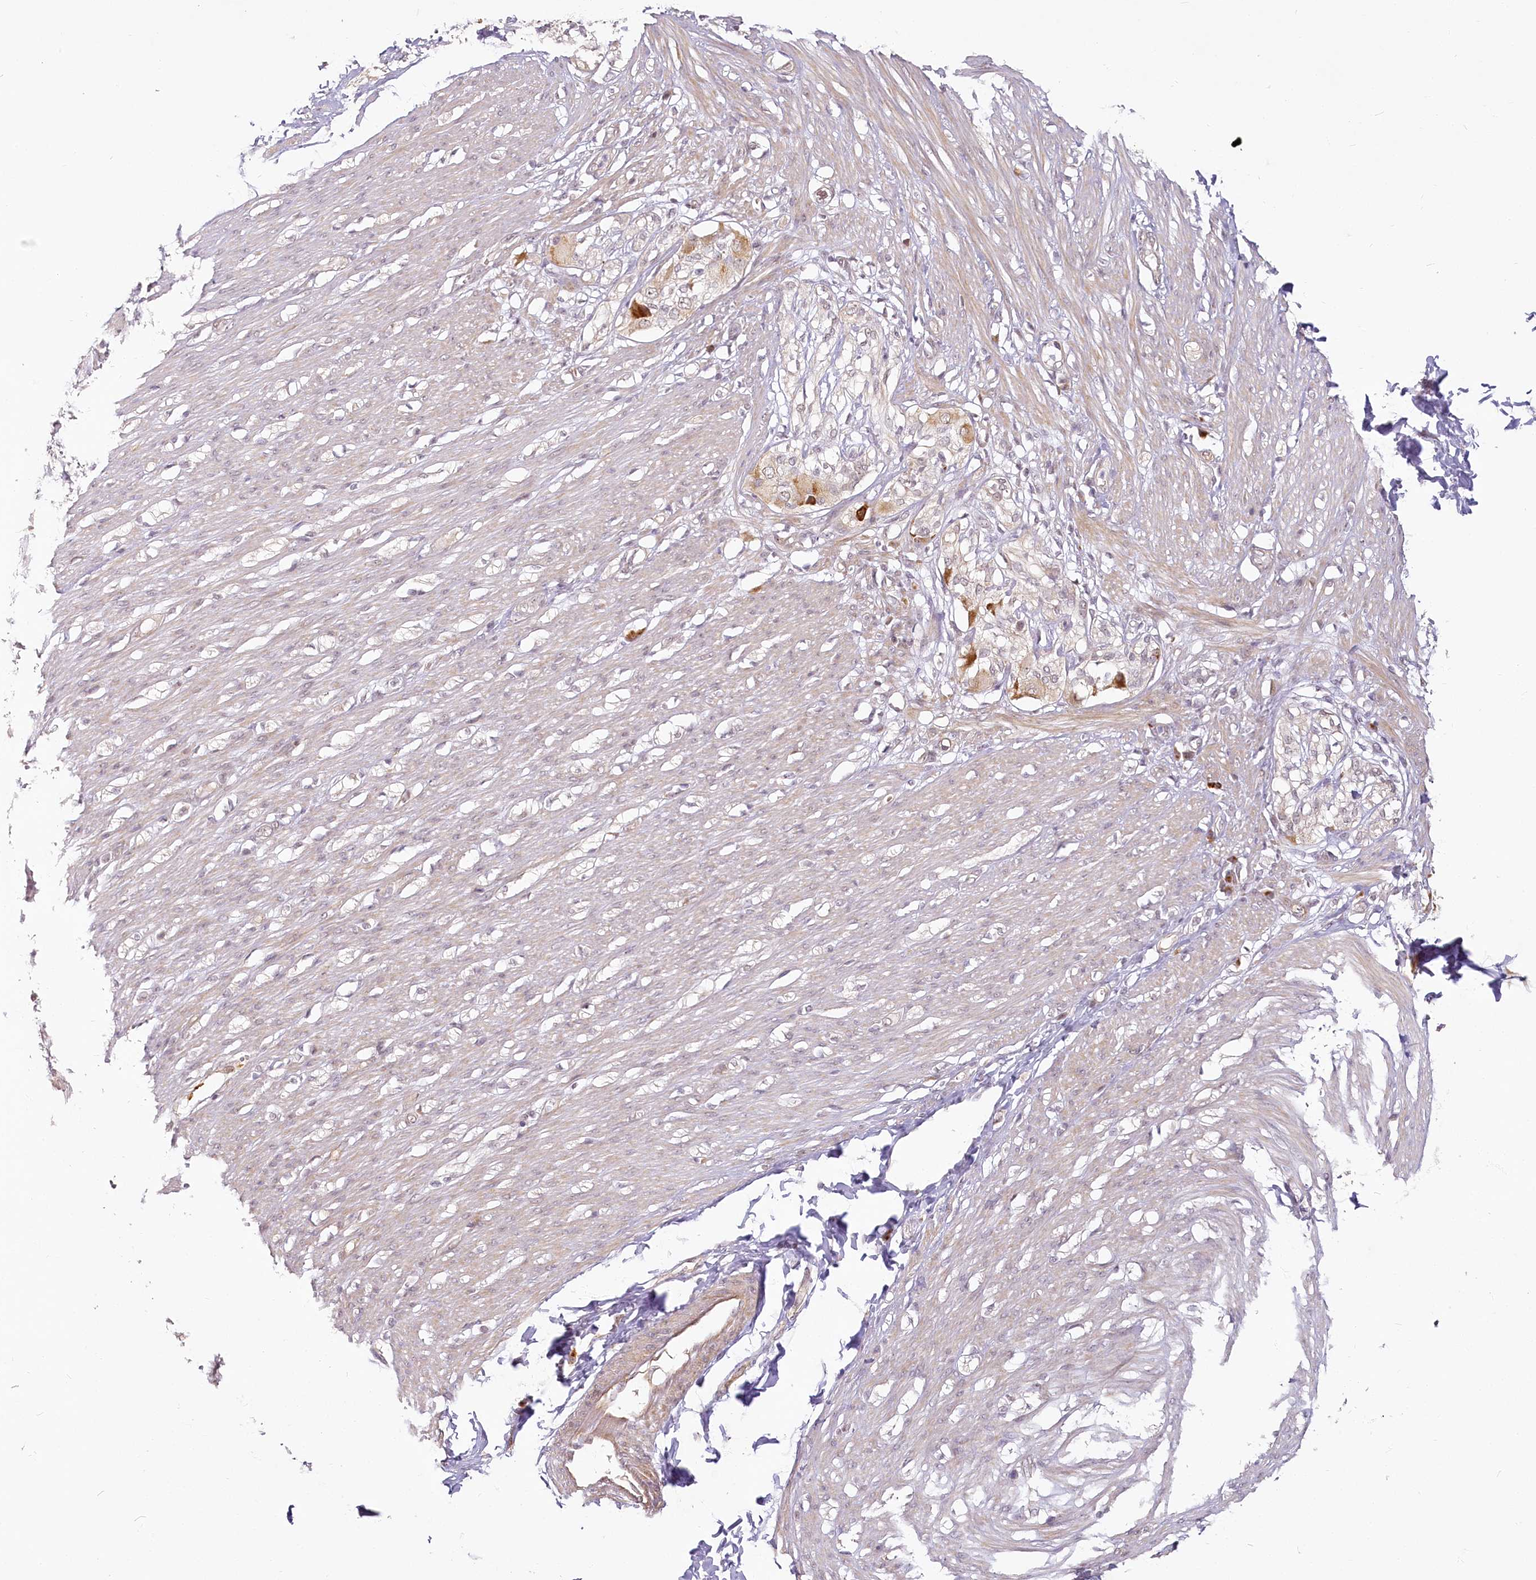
{"staining": {"intensity": "moderate", "quantity": "25%-75%", "location": "cytoplasmic/membranous"}, "tissue": "smooth muscle", "cell_type": "Smooth muscle cells", "image_type": "normal", "snomed": [{"axis": "morphology", "description": "Normal tissue, NOS"}, {"axis": "morphology", "description": "Adenocarcinoma, NOS"}, {"axis": "topography", "description": "Colon"}, {"axis": "topography", "description": "Peripheral nerve tissue"}], "caption": "A brown stain highlights moderate cytoplasmic/membranous expression of a protein in smooth muscle cells of unremarkable smooth muscle.", "gene": "EXOSC7", "patient": {"sex": "male", "age": 14}}